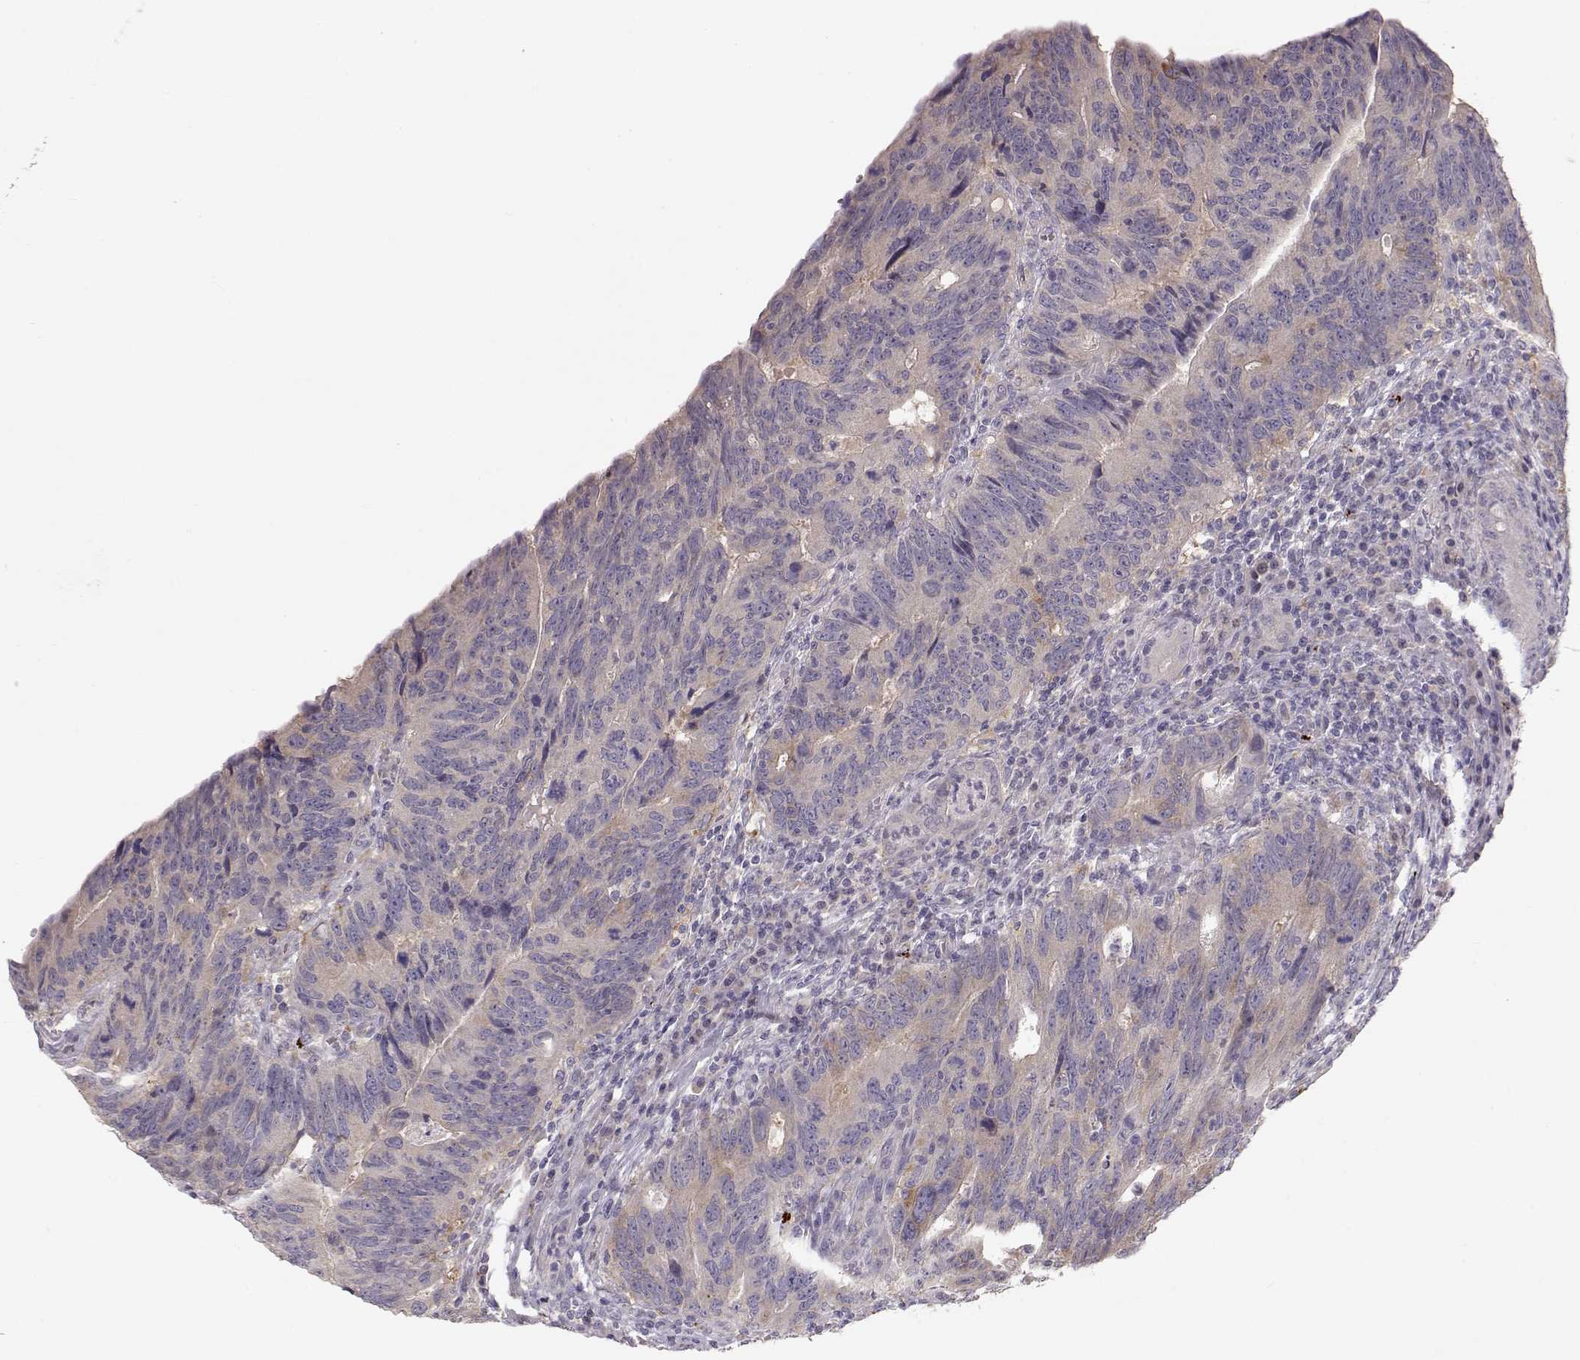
{"staining": {"intensity": "negative", "quantity": "none", "location": "none"}, "tissue": "colorectal cancer", "cell_type": "Tumor cells", "image_type": "cancer", "snomed": [{"axis": "morphology", "description": "Adenocarcinoma, NOS"}, {"axis": "topography", "description": "Colon"}], "caption": "This histopathology image is of colorectal adenocarcinoma stained with immunohistochemistry to label a protein in brown with the nuclei are counter-stained blue. There is no staining in tumor cells. The staining is performed using DAB (3,3'-diaminobenzidine) brown chromogen with nuclei counter-stained in using hematoxylin.", "gene": "ARHGAP8", "patient": {"sex": "female", "age": 77}}